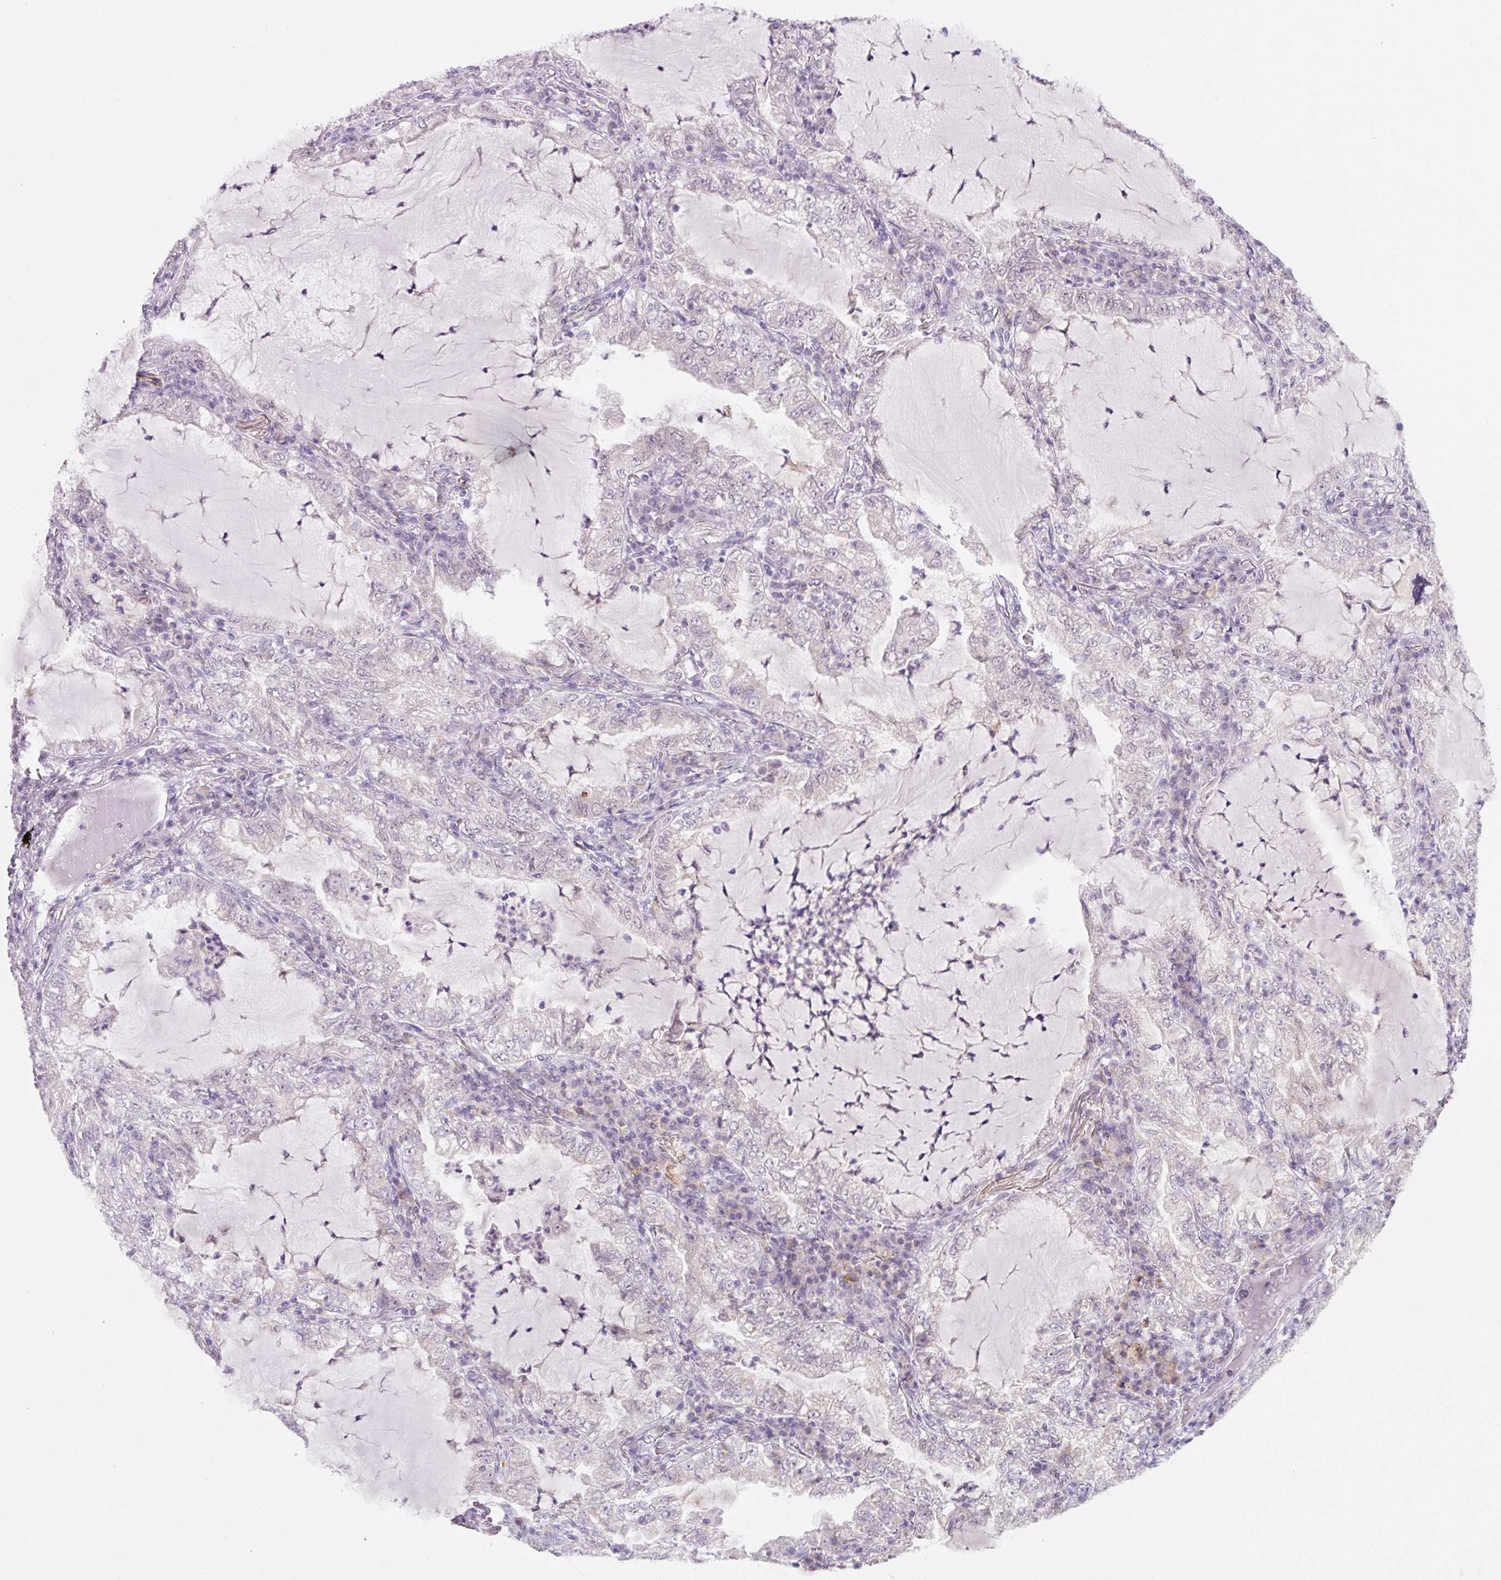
{"staining": {"intensity": "negative", "quantity": "none", "location": "none"}, "tissue": "lung cancer", "cell_type": "Tumor cells", "image_type": "cancer", "snomed": [{"axis": "morphology", "description": "Adenocarcinoma, NOS"}, {"axis": "topography", "description": "Lung"}], "caption": "This micrograph is of lung adenocarcinoma stained with immunohistochemistry to label a protein in brown with the nuclei are counter-stained blue. There is no expression in tumor cells.", "gene": "PCK2", "patient": {"sex": "female", "age": 73}}